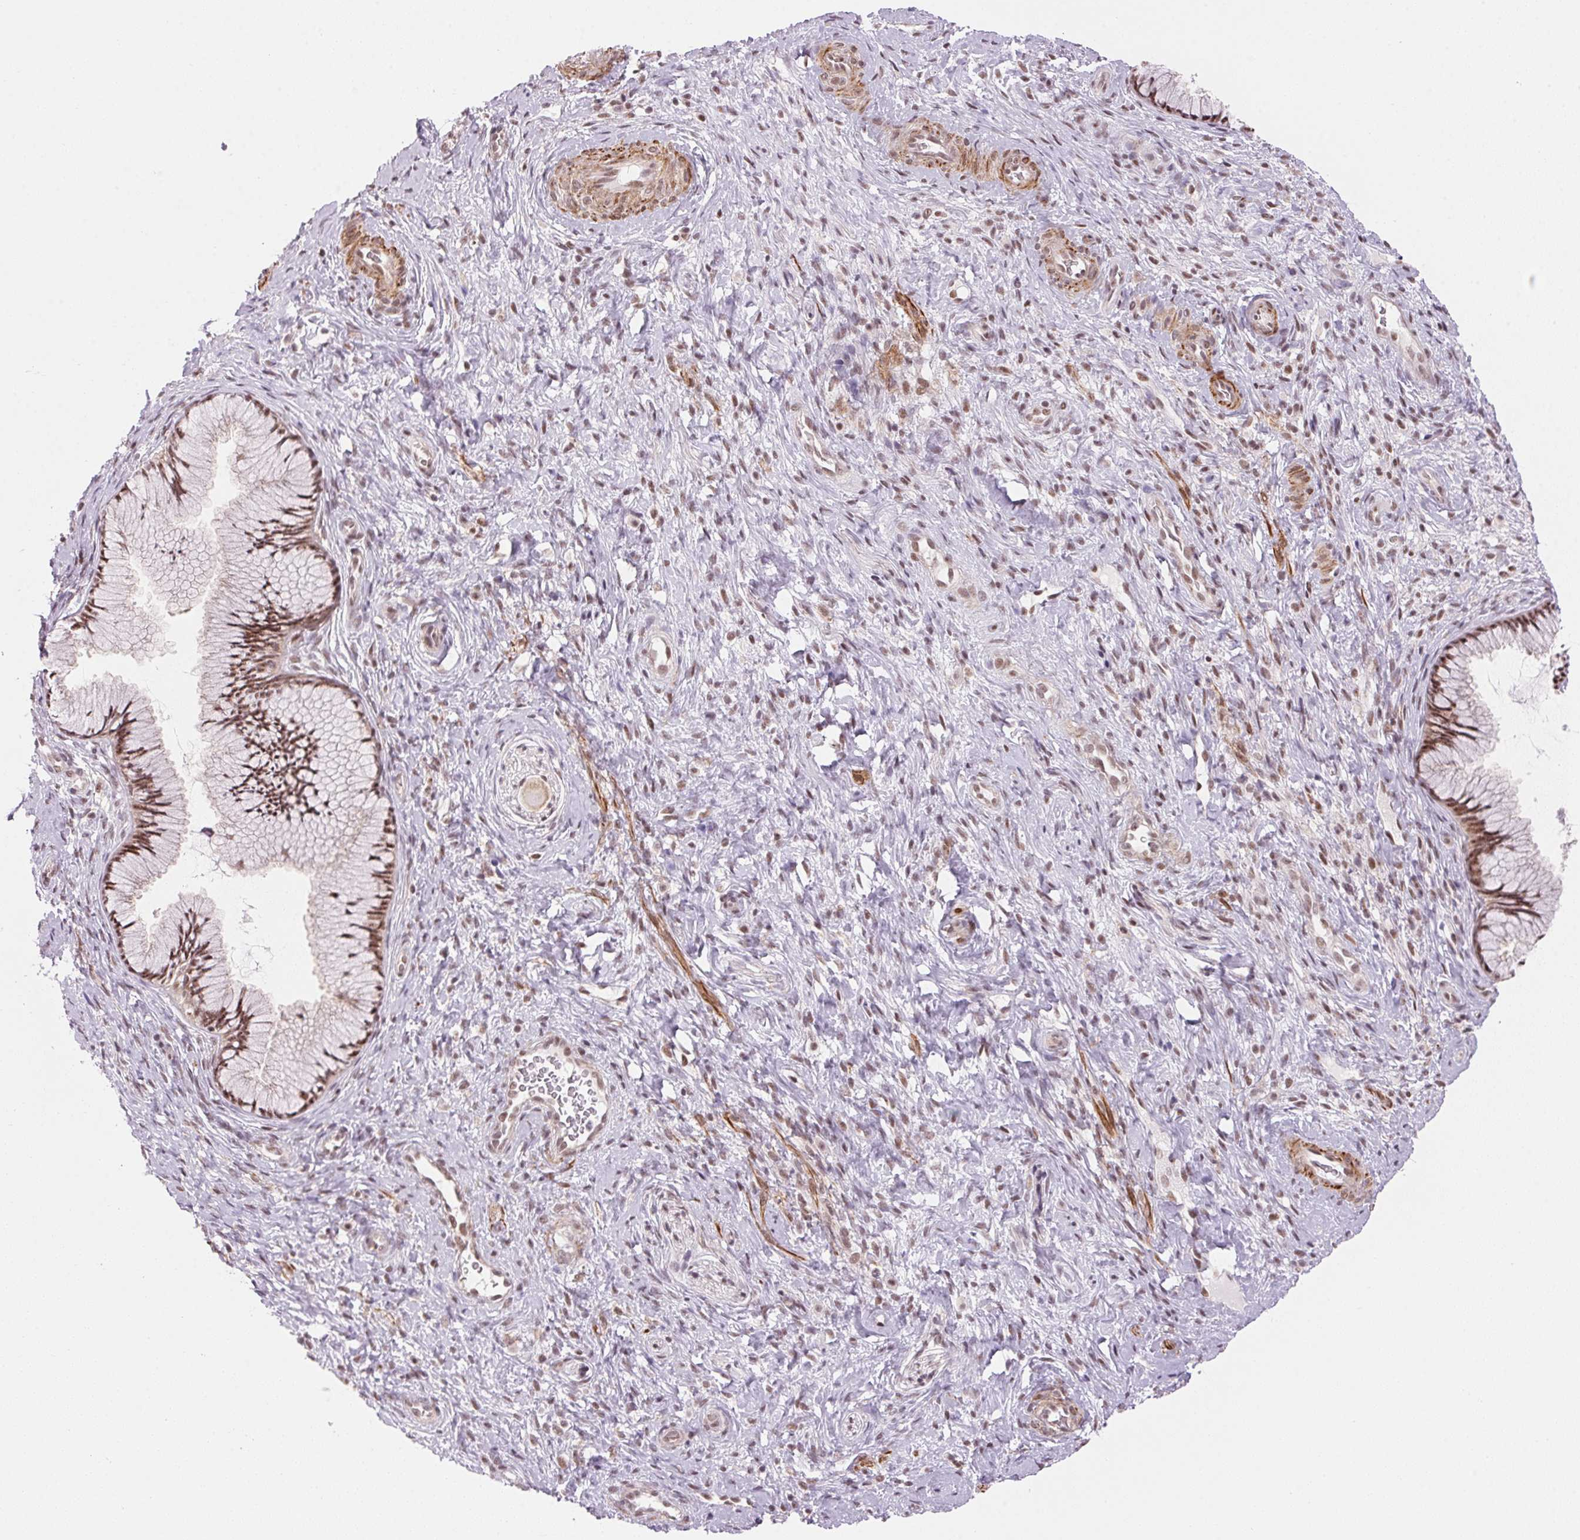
{"staining": {"intensity": "moderate", "quantity": ">75%", "location": "nuclear"}, "tissue": "cervix", "cell_type": "Glandular cells", "image_type": "normal", "snomed": [{"axis": "morphology", "description": "Normal tissue, NOS"}, {"axis": "topography", "description": "Cervix"}], "caption": "Human cervix stained with a brown dye exhibits moderate nuclear positive positivity in approximately >75% of glandular cells.", "gene": "HNRNPDL", "patient": {"sex": "female", "age": 34}}